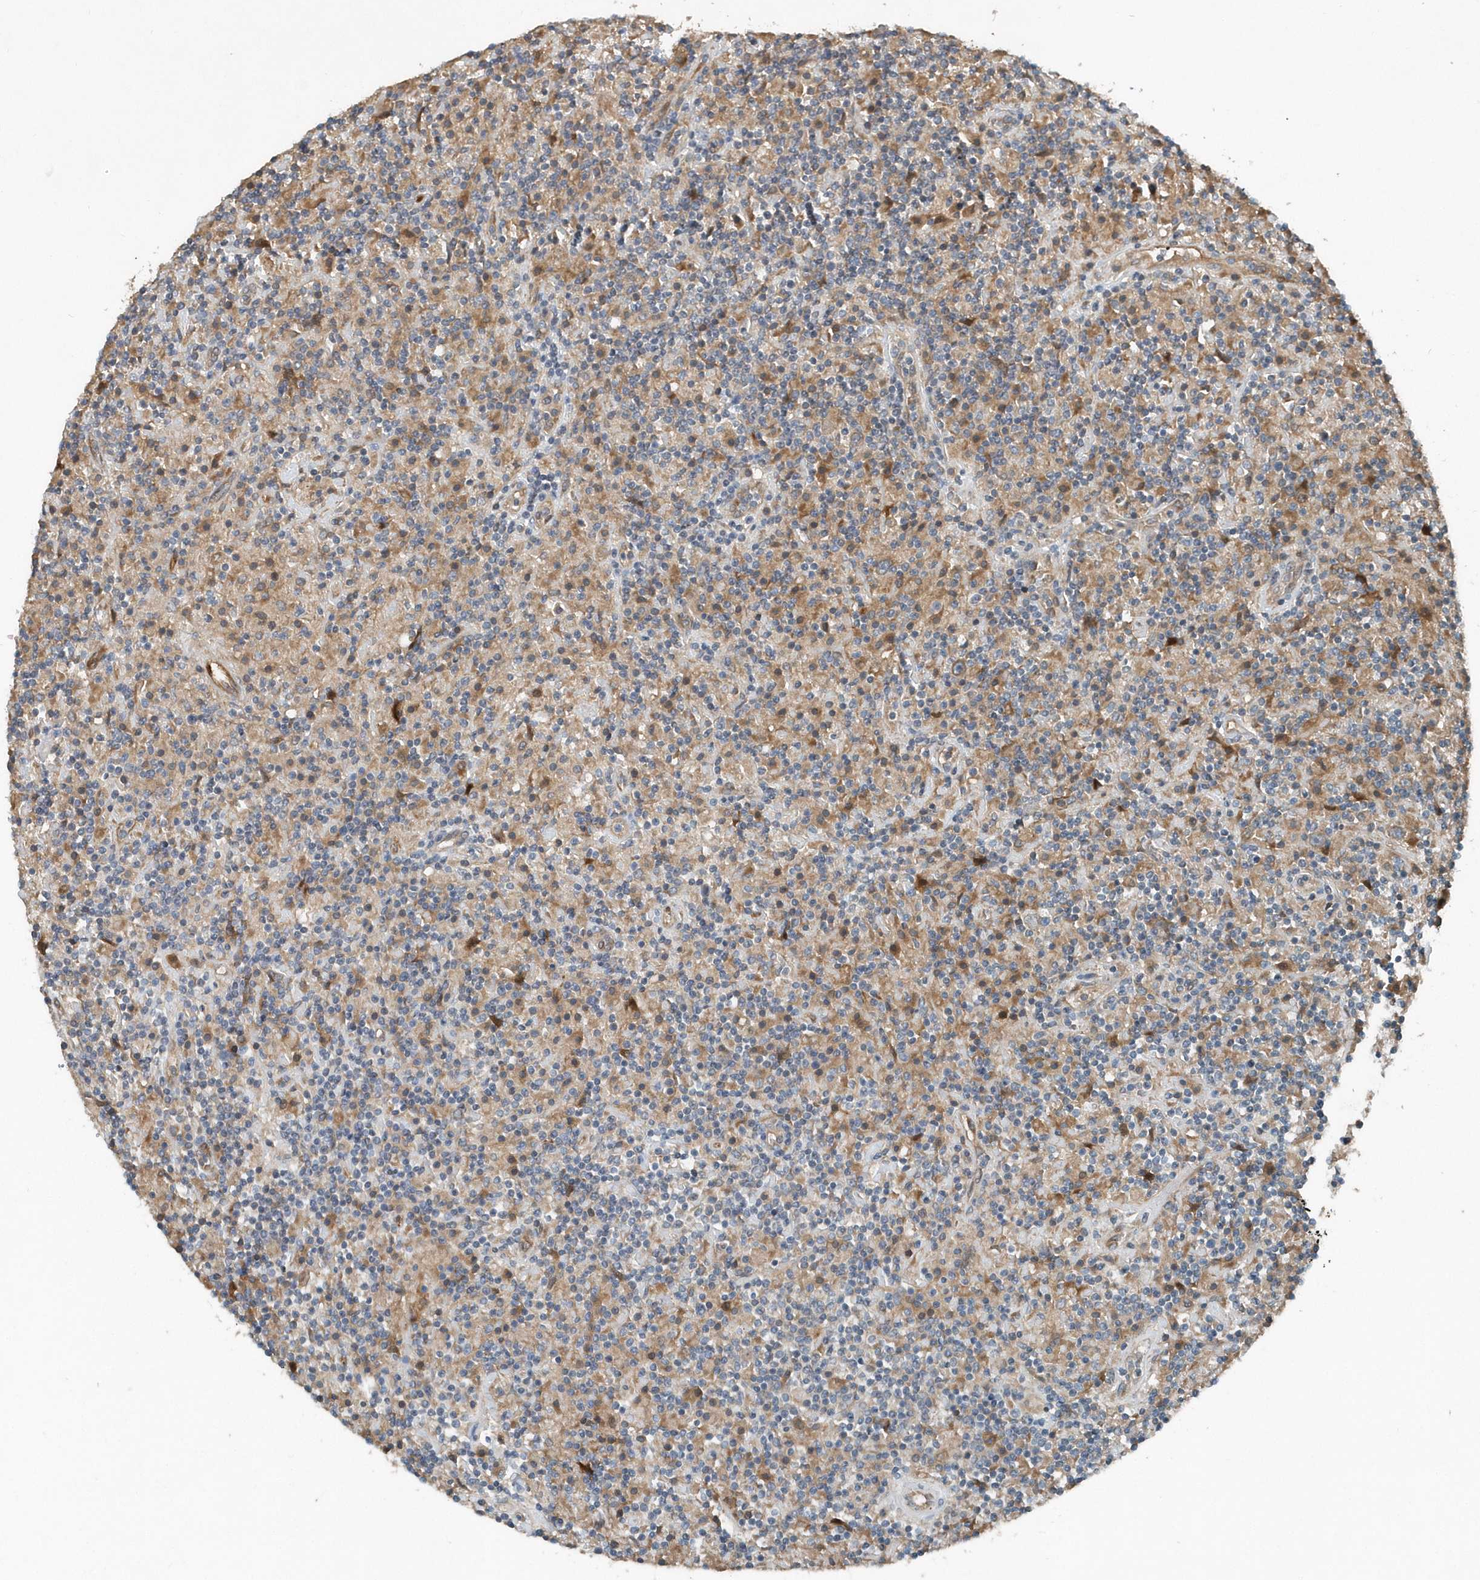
{"staining": {"intensity": "negative", "quantity": "none", "location": "none"}, "tissue": "lymphoma", "cell_type": "Tumor cells", "image_type": "cancer", "snomed": [{"axis": "morphology", "description": "Hodgkin's disease, NOS"}, {"axis": "topography", "description": "Lymph node"}], "caption": "High magnification brightfield microscopy of lymphoma stained with DAB (brown) and counterstained with hematoxylin (blue): tumor cells show no significant positivity.", "gene": "SCFD2", "patient": {"sex": "male", "age": 70}}